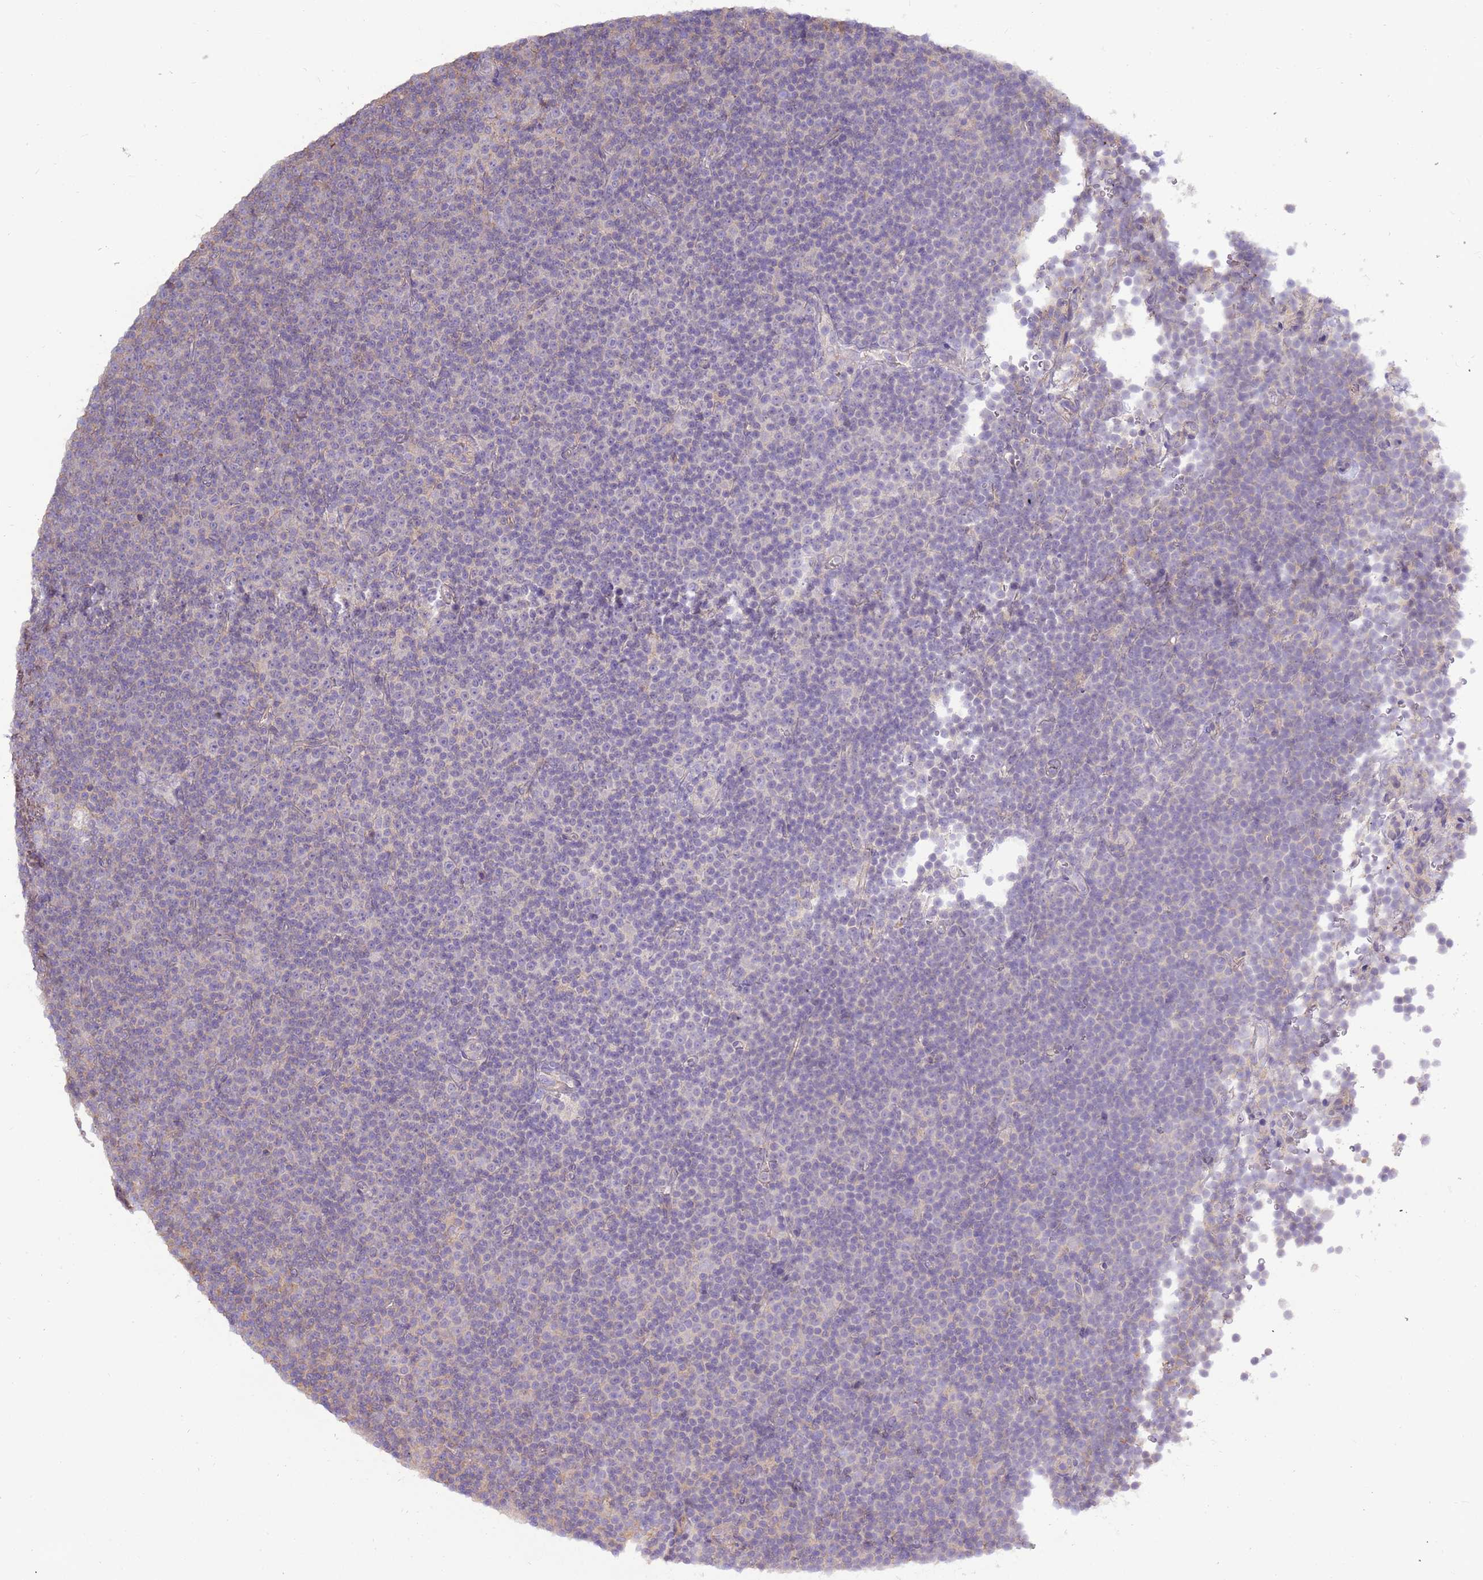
{"staining": {"intensity": "negative", "quantity": "none", "location": "none"}, "tissue": "lymphoma", "cell_type": "Tumor cells", "image_type": "cancer", "snomed": [{"axis": "morphology", "description": "Malignant lymphoma, non-Hodgkin's type, Low grade"}, {"axis": "topography", "description": "Lymph node"}], "caption": "This is an IHC histopathology image of human malignant lymphoma, non-Hodgkin's type (low-grade). There is no positivity in tumor cells.", "gene": "EVA1B", "patient": {"sex": "female", "age": 67}}